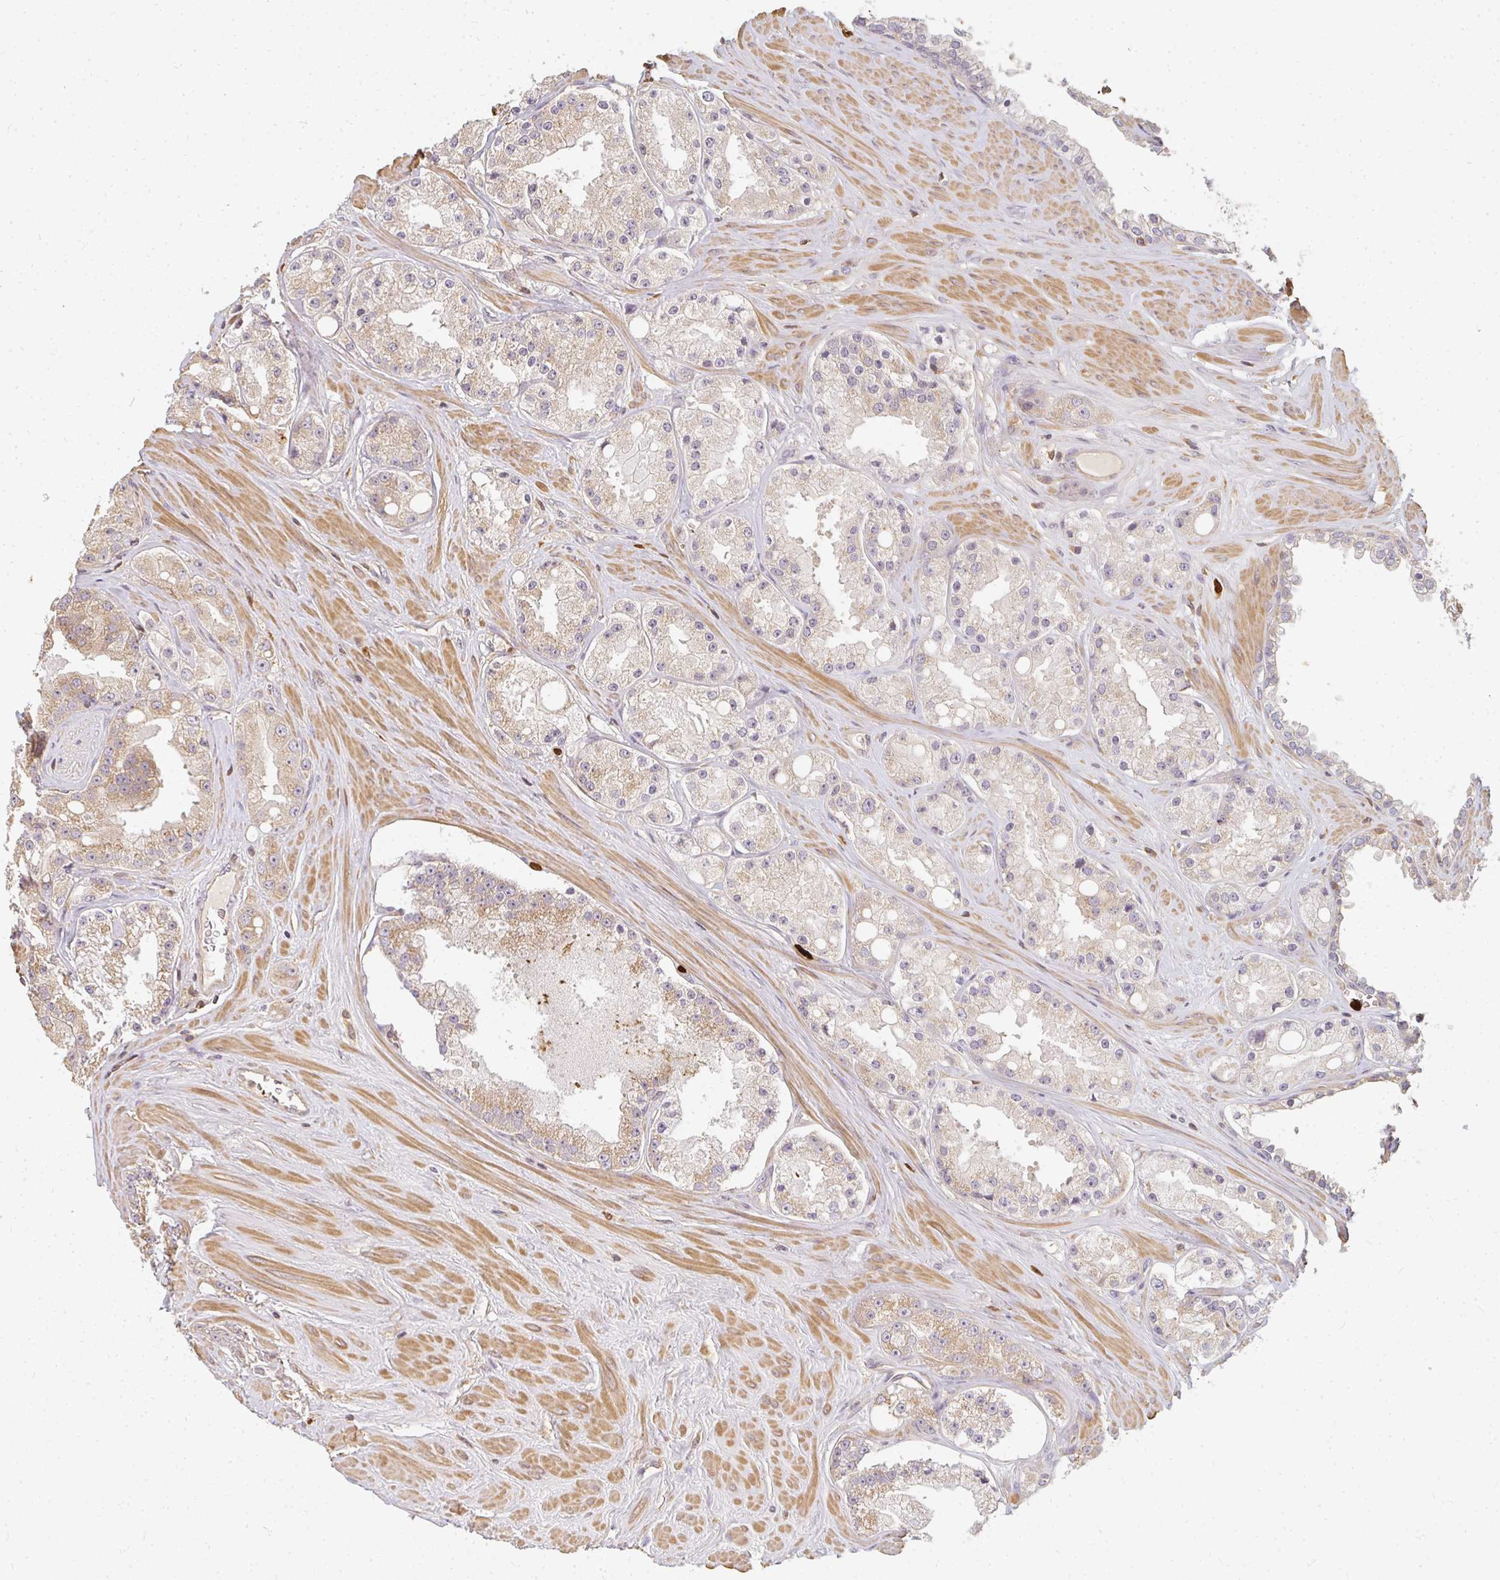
{"staining": {"intensity": "moderate", "quantity": ">75%", "location": "cytoplasmic/membranous"}, "tissue": "prostate cancer", "cell_type": "Tumor cells", "image_type": "cancer", "snomed": [{"axis": "morphology", "description": "Adenocarcinoma, High grade"}, {"axis": "topography", "description": "Prostate"}], "caption": "DAB (3,3'-diaminobenzidine) immunohistochemical staining of adenocarcinoma (high-grade) (prostate) exhibits moderate cytoplasmic/membranous protein staining in approximately >75% of tumor cells.", "gene": "CNTRL", "patient": {"sex": "male", "age": 66}}